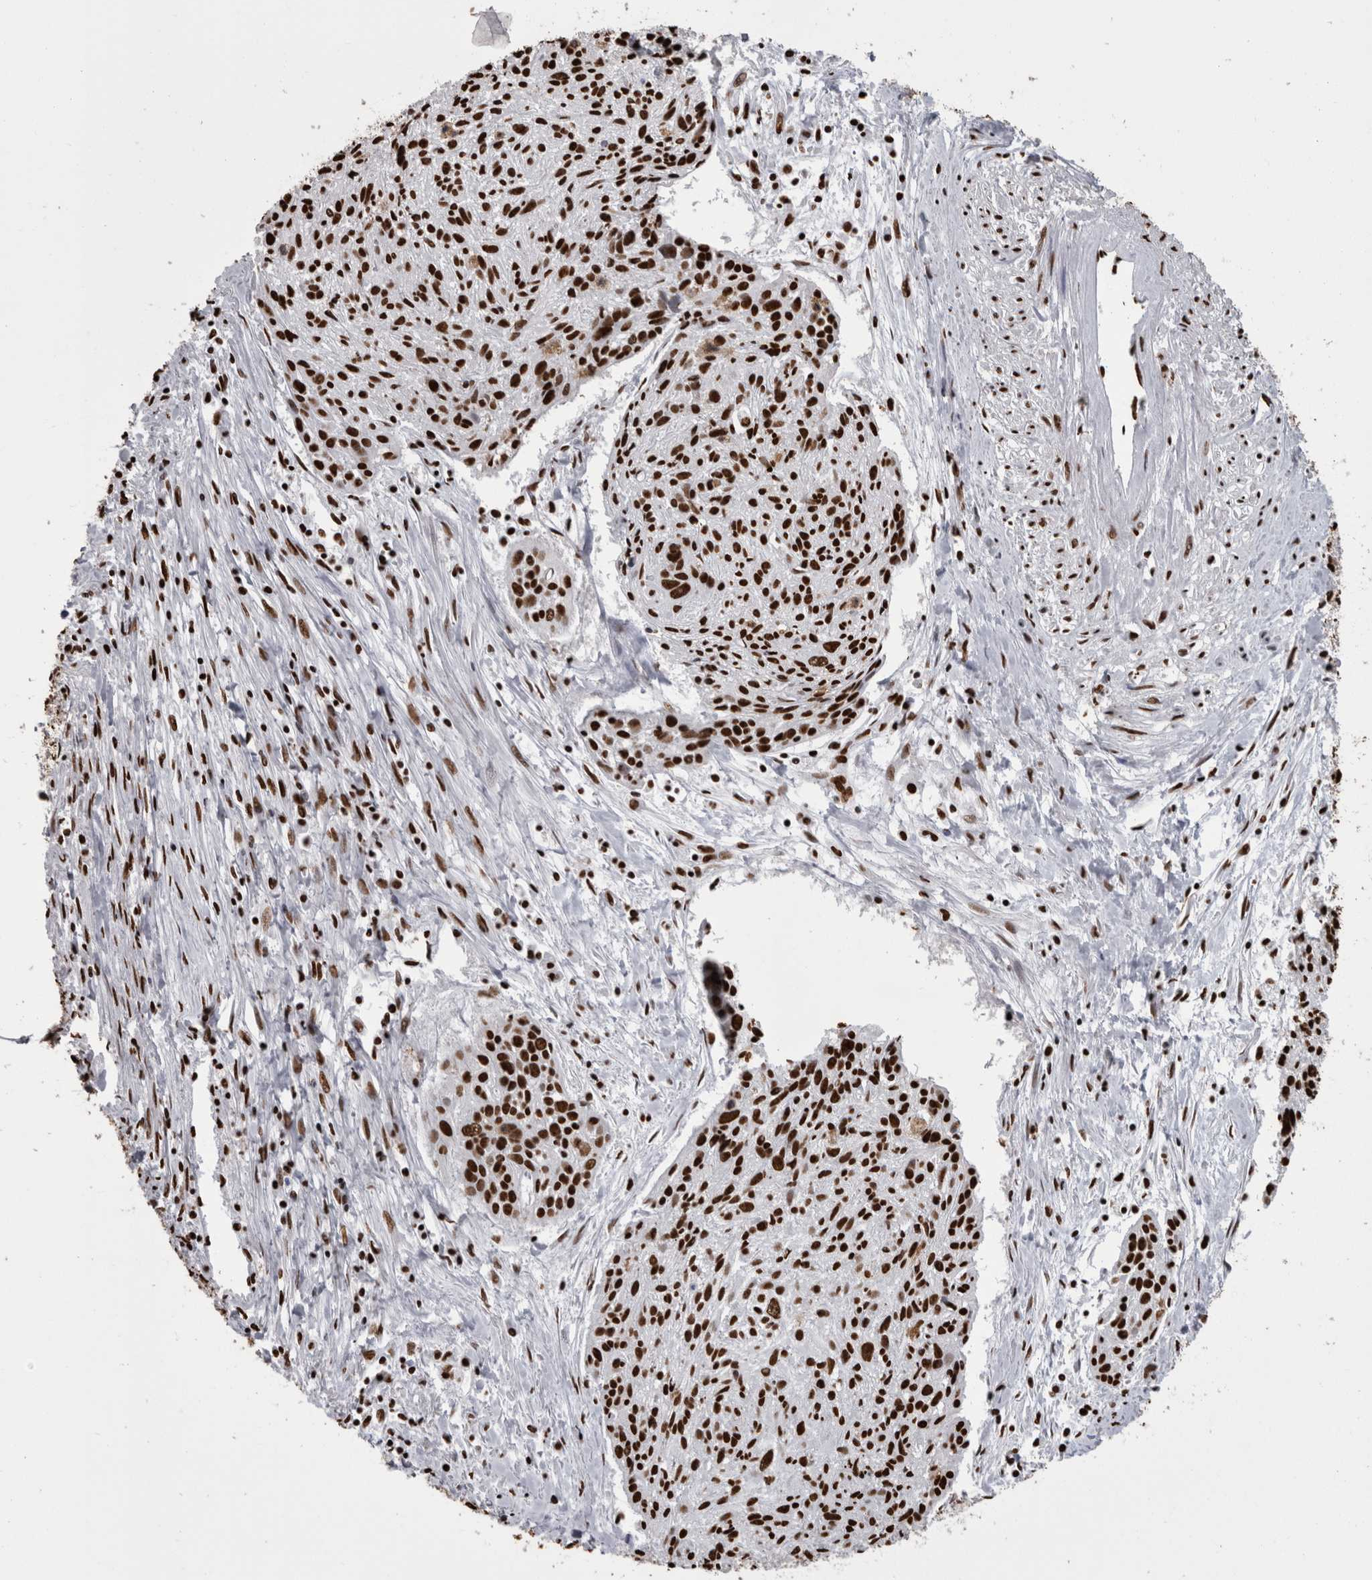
{"staining": {"intensity": "strong", "quantity": ">75%", "location": "nuclear"}, "tissue": "cervical cancer", "cell_type": "Tumor cells", "image_type": "cancer", "snomed": [{"axis": "morphology", "description": "Squamous cell carcinoma, NOS"}, {"axis": "topography", "description": "Cervix"}], "caption": "A brown stain shows strong nuclear staining of a protein in squamous cell carcinoma (cervical) tumor cells.", "gene": "HNRNPM", "patient": {"sex": "female", "age": 51}}